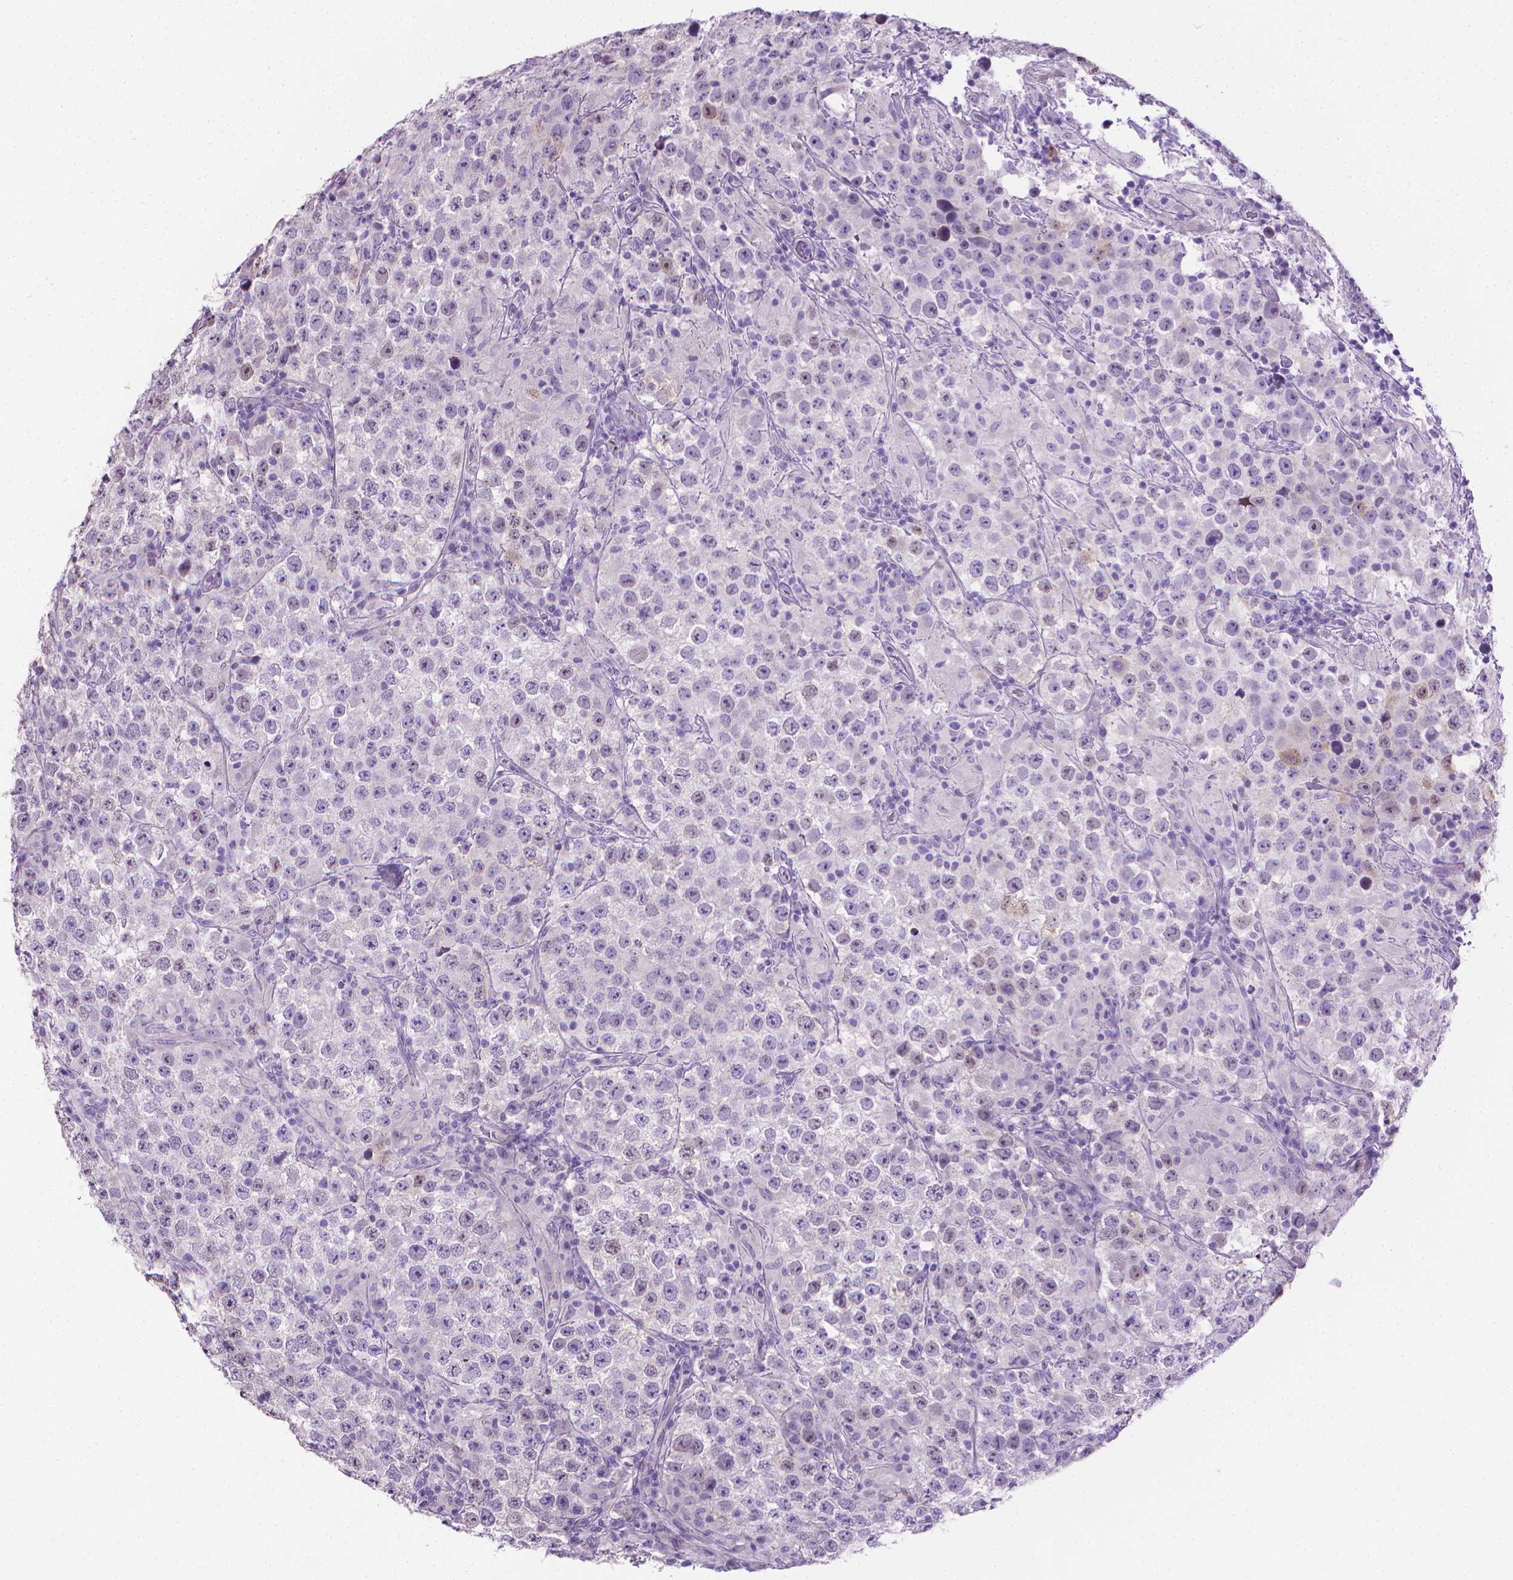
{"staining": {"intensity": "negative", "quantity": "none", "location": "none"}, "tissue": "testis cancer", "cell_type": "Tumor cells", "image_type": "cancer", "snomed": [{"axis": "morphology", "description": "Seminoma, NOS"}, {"axis": "morphology", "description": "Carcinoma, Embryonal, NOS"}, {"axis": "topography", "description": "Testis"}], "caption": "This is an immunohistochemistry (IHC) photomicrograph of seminoma (testis). There is no positivity in tumor cells.", "gene": "PNMA2", "patient": {"sex": "male", "age": 41}}